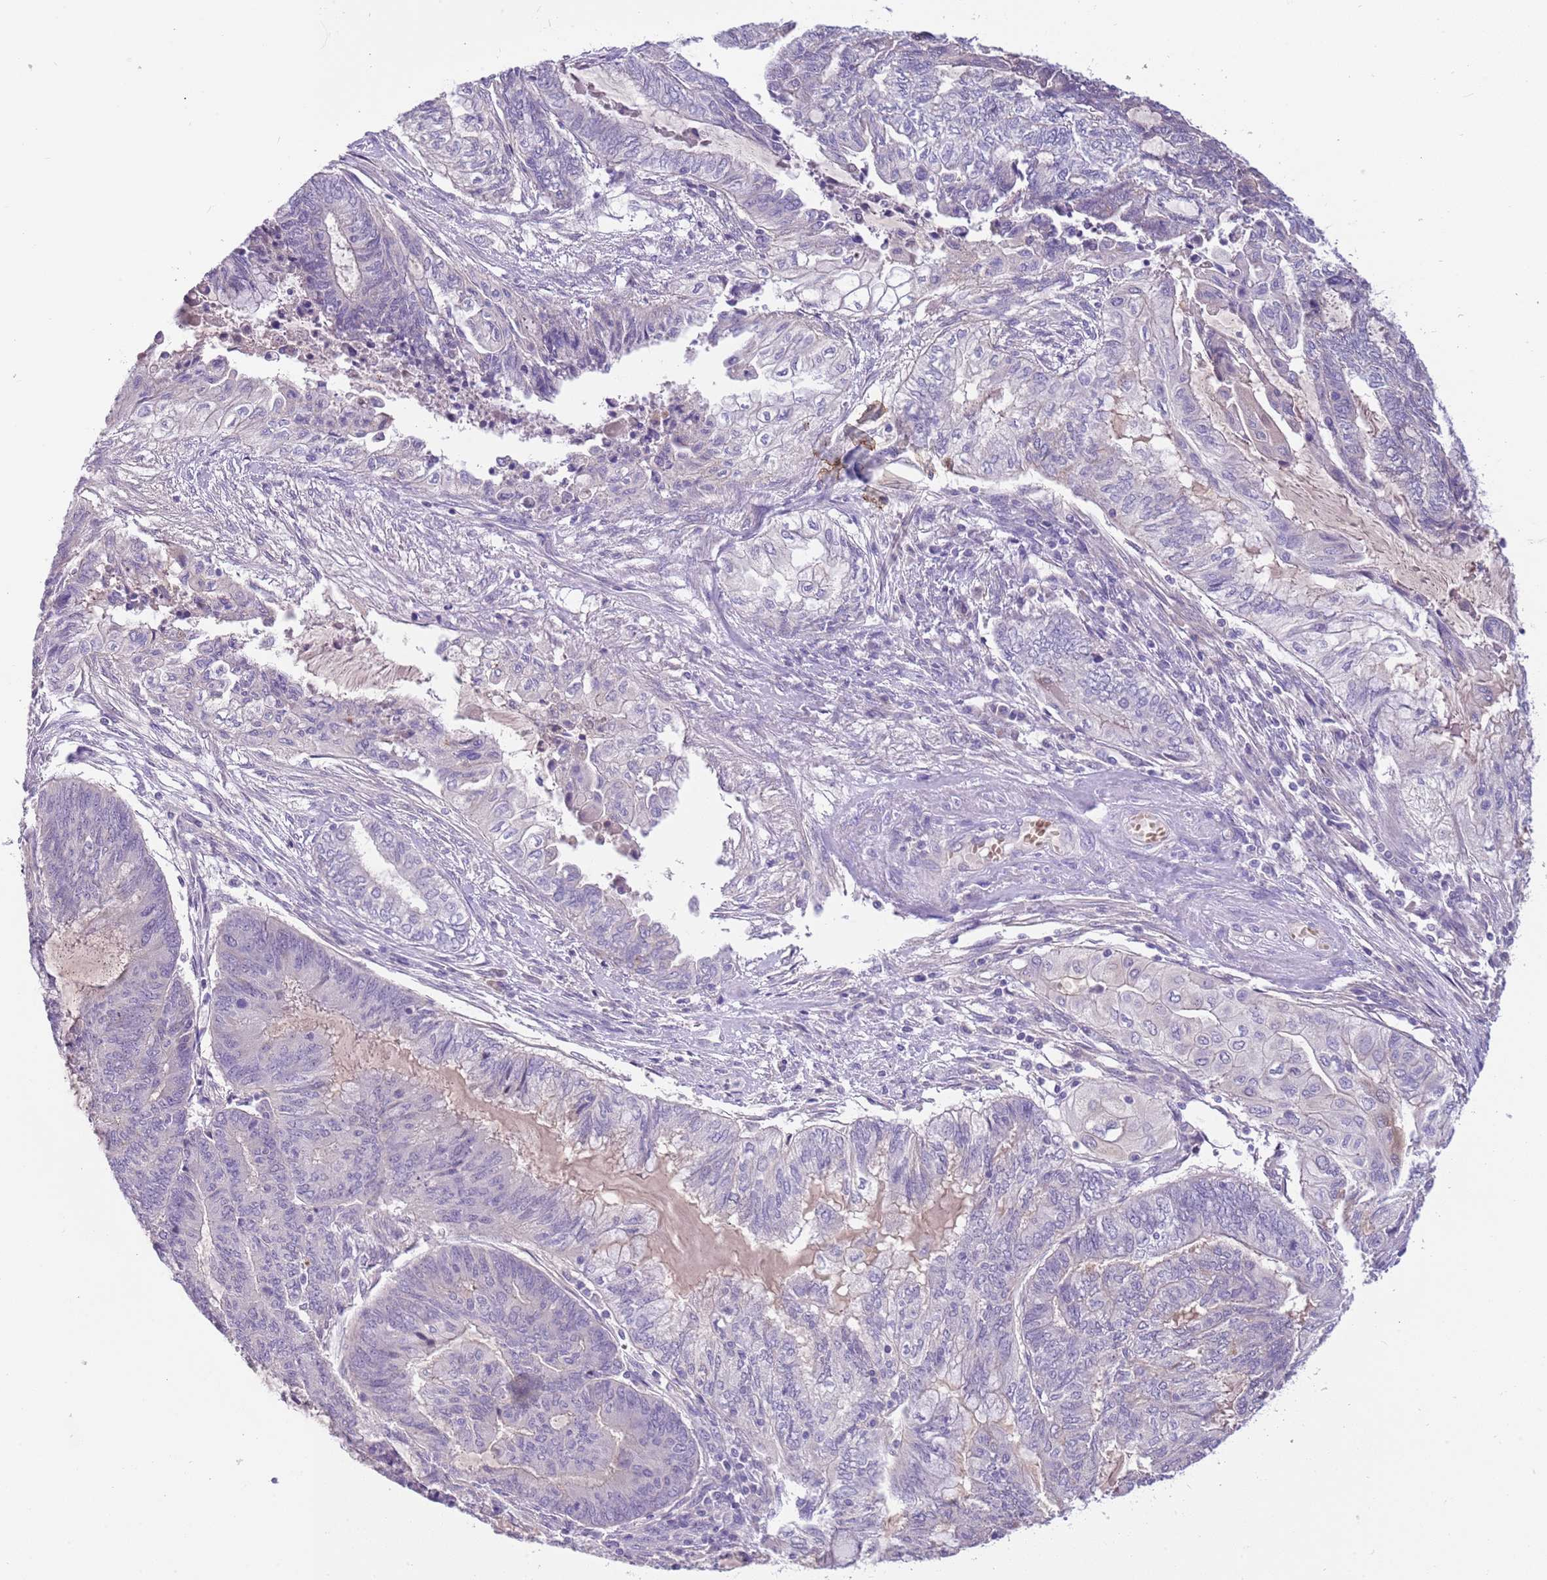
{"staining": {"intensity": "negative", "quantity": "none", "location": "none"}, "tissue": "endometrial cancer", "cell_type": "Tumor cells", "image_type": "cancer", "snomed": [{"axis": "morphology", "description": "Adenocarcinoma, NOS"}, {"axis": "topography", "description": "Uterus"}, {"axis": "topography", "description": "Endometrium"}], "caption": "High magnification brightfield microscopy of adenocarcinoma (endometrial) stained with DAB (3,3'-diaminobenzidine) (brown) and counterstained with hematoxylin (blue): tumor cells show no significant staining.", "gene": "CFAP73", "patient": {"sex": "female", "age": 70}}